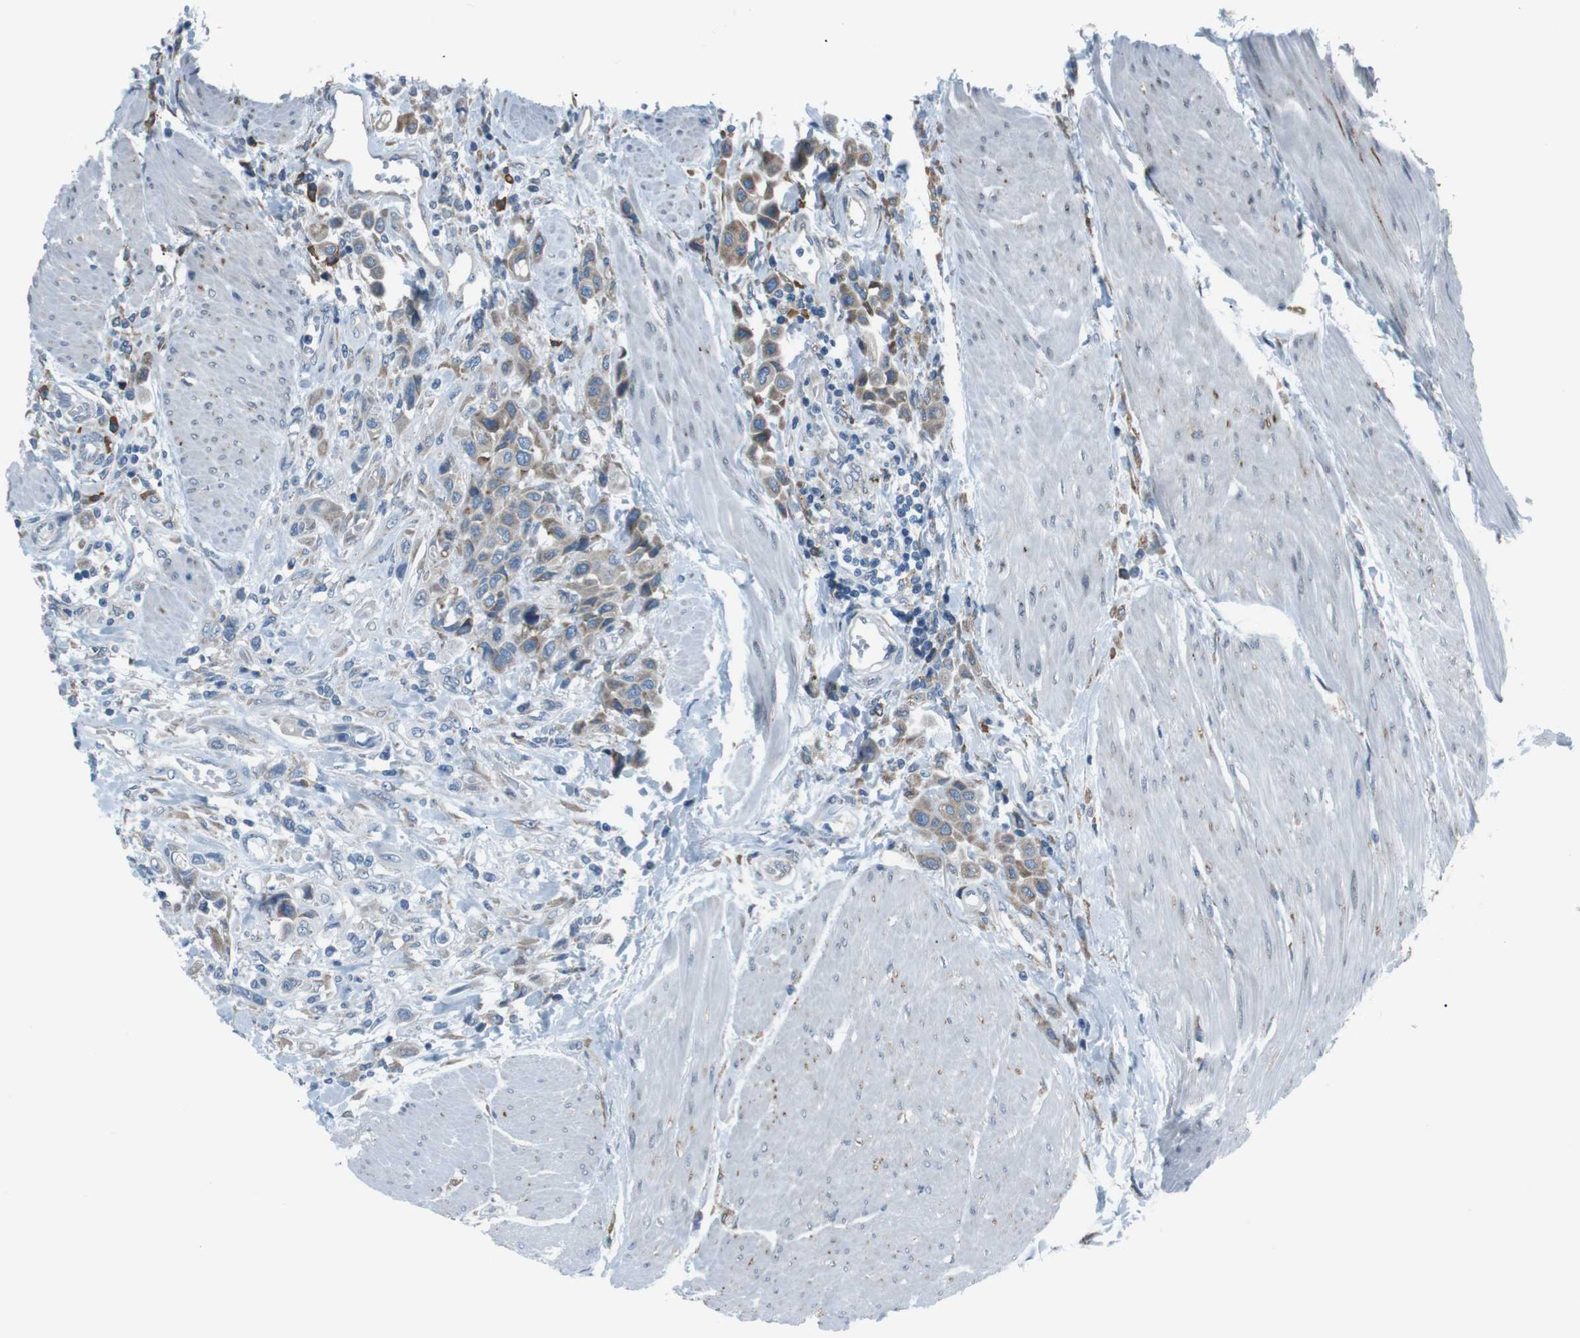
{"staining": {"intensity": "moderate", "quantity": ">75%", "location": "cytoplasmic/membranous"}, "tissue": "urothelial cancer", "cell_type": "Tumor cells", "image_type": "cancer", "snomed": [{"axis": "morphology", "description": "Urothelial carcinoma, High grade"}, {"axis": "topography", "description": "Urinary bladder"}], "caption": "This is a photomicrograph of immunohistochemistry (IHC) staining of urothelial carcinoma (high-grade), which shows moderate staining in the cytoplasmic/membranous of tumor cells.", "gene": "SIGMAR1", "patient": {"sex": "male", "age": 50}}